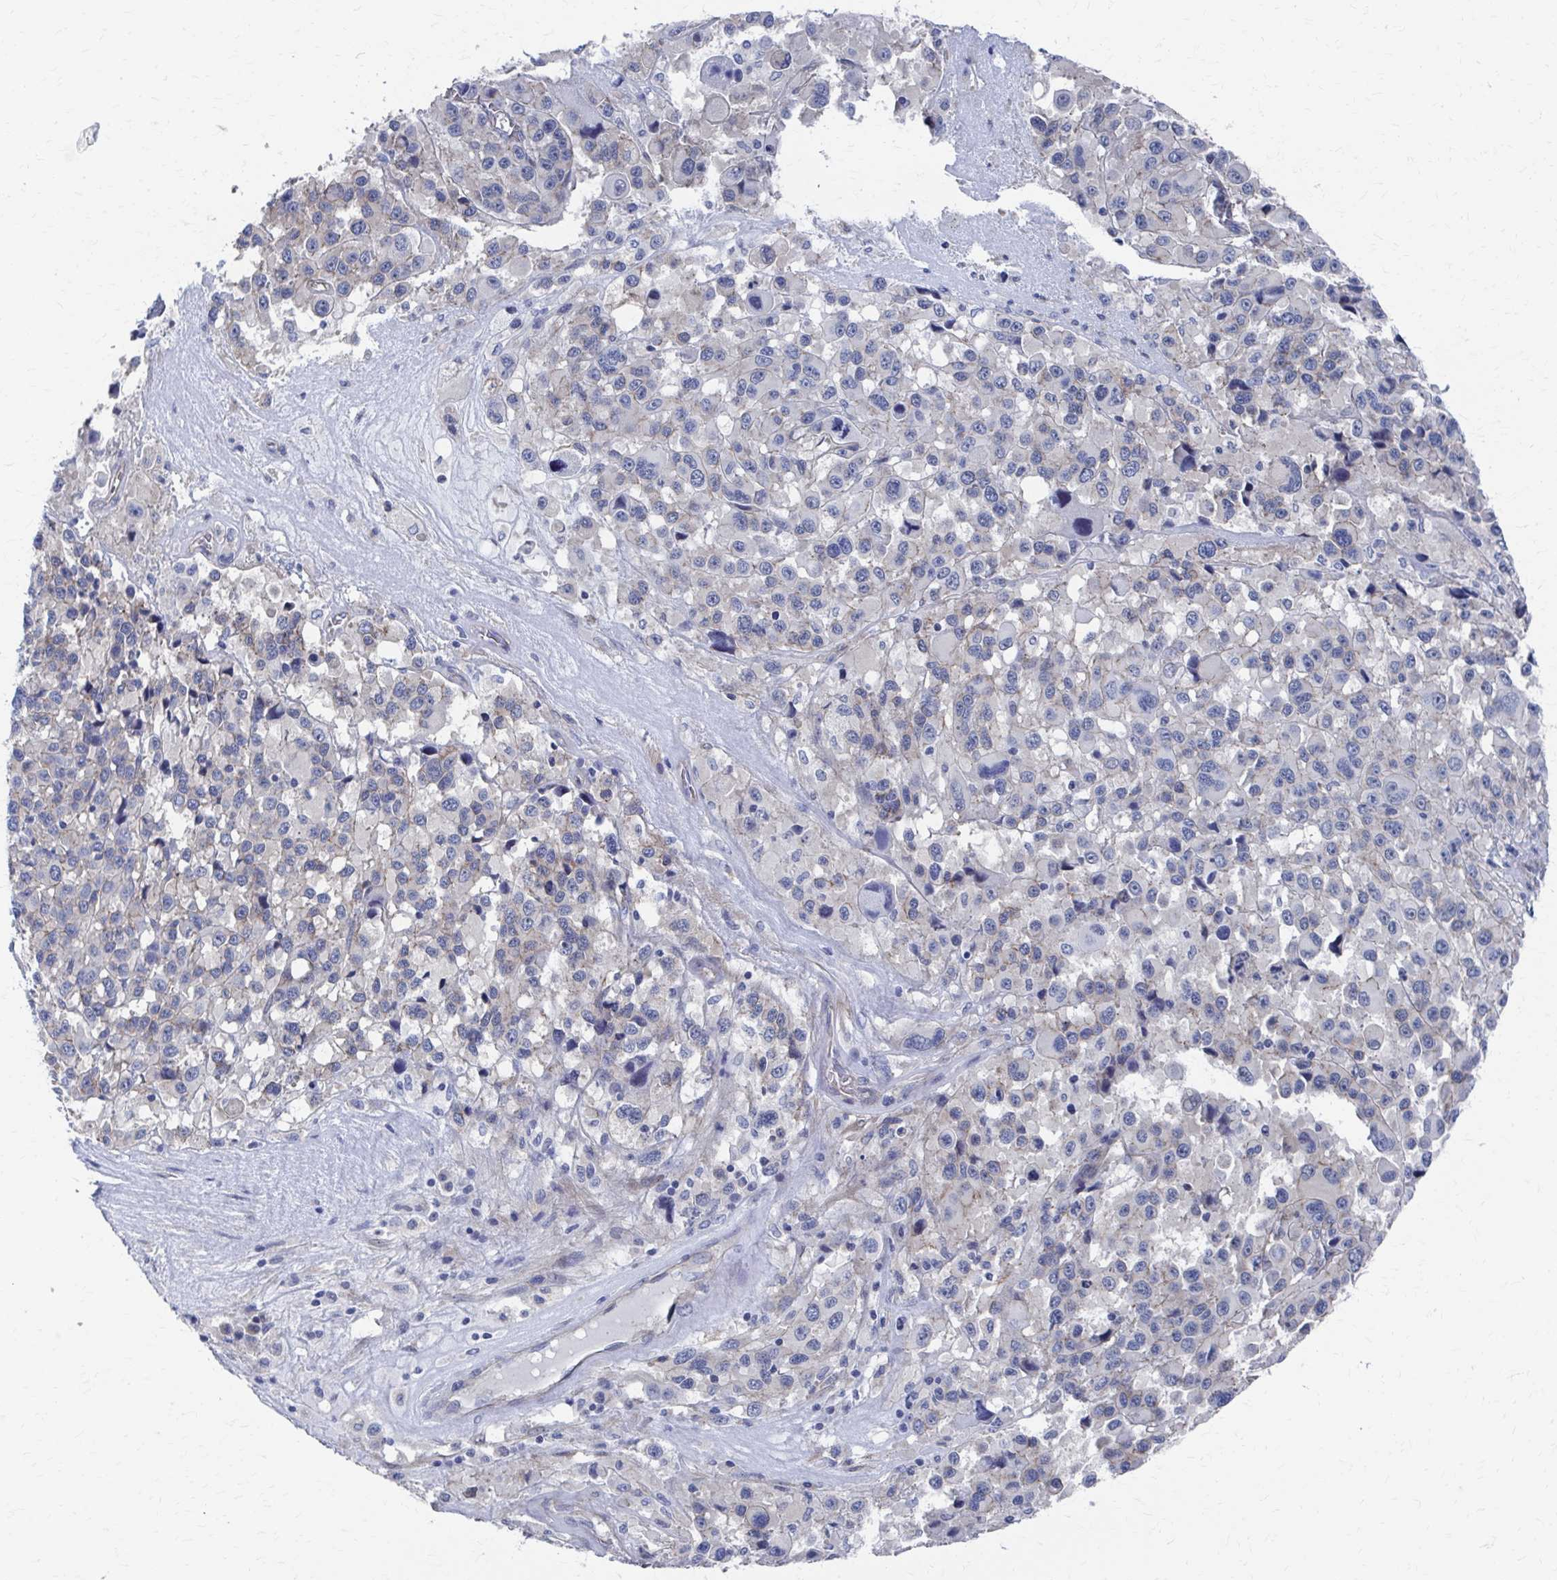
{"staining": {"intensity": "weak", "quantity": "<25%", "location": "cytoplasmic/membranous"}, "tissue": "melanoma", "cell_type": "Tumor cells", "image_type": "cancer", "snomed": [{"axis": "morphology", "description": "Malignant melanoma, Metastatic site"}, {"axis": "topography", "description": "Lymph node"}], "caption": "The immunohistochemistry (IHC) histopathology image has no significant expression in tumor cells of melanoma tissue.", "gene": "PLEKHG7", "patient": {"sex": "female", "age": 65}}